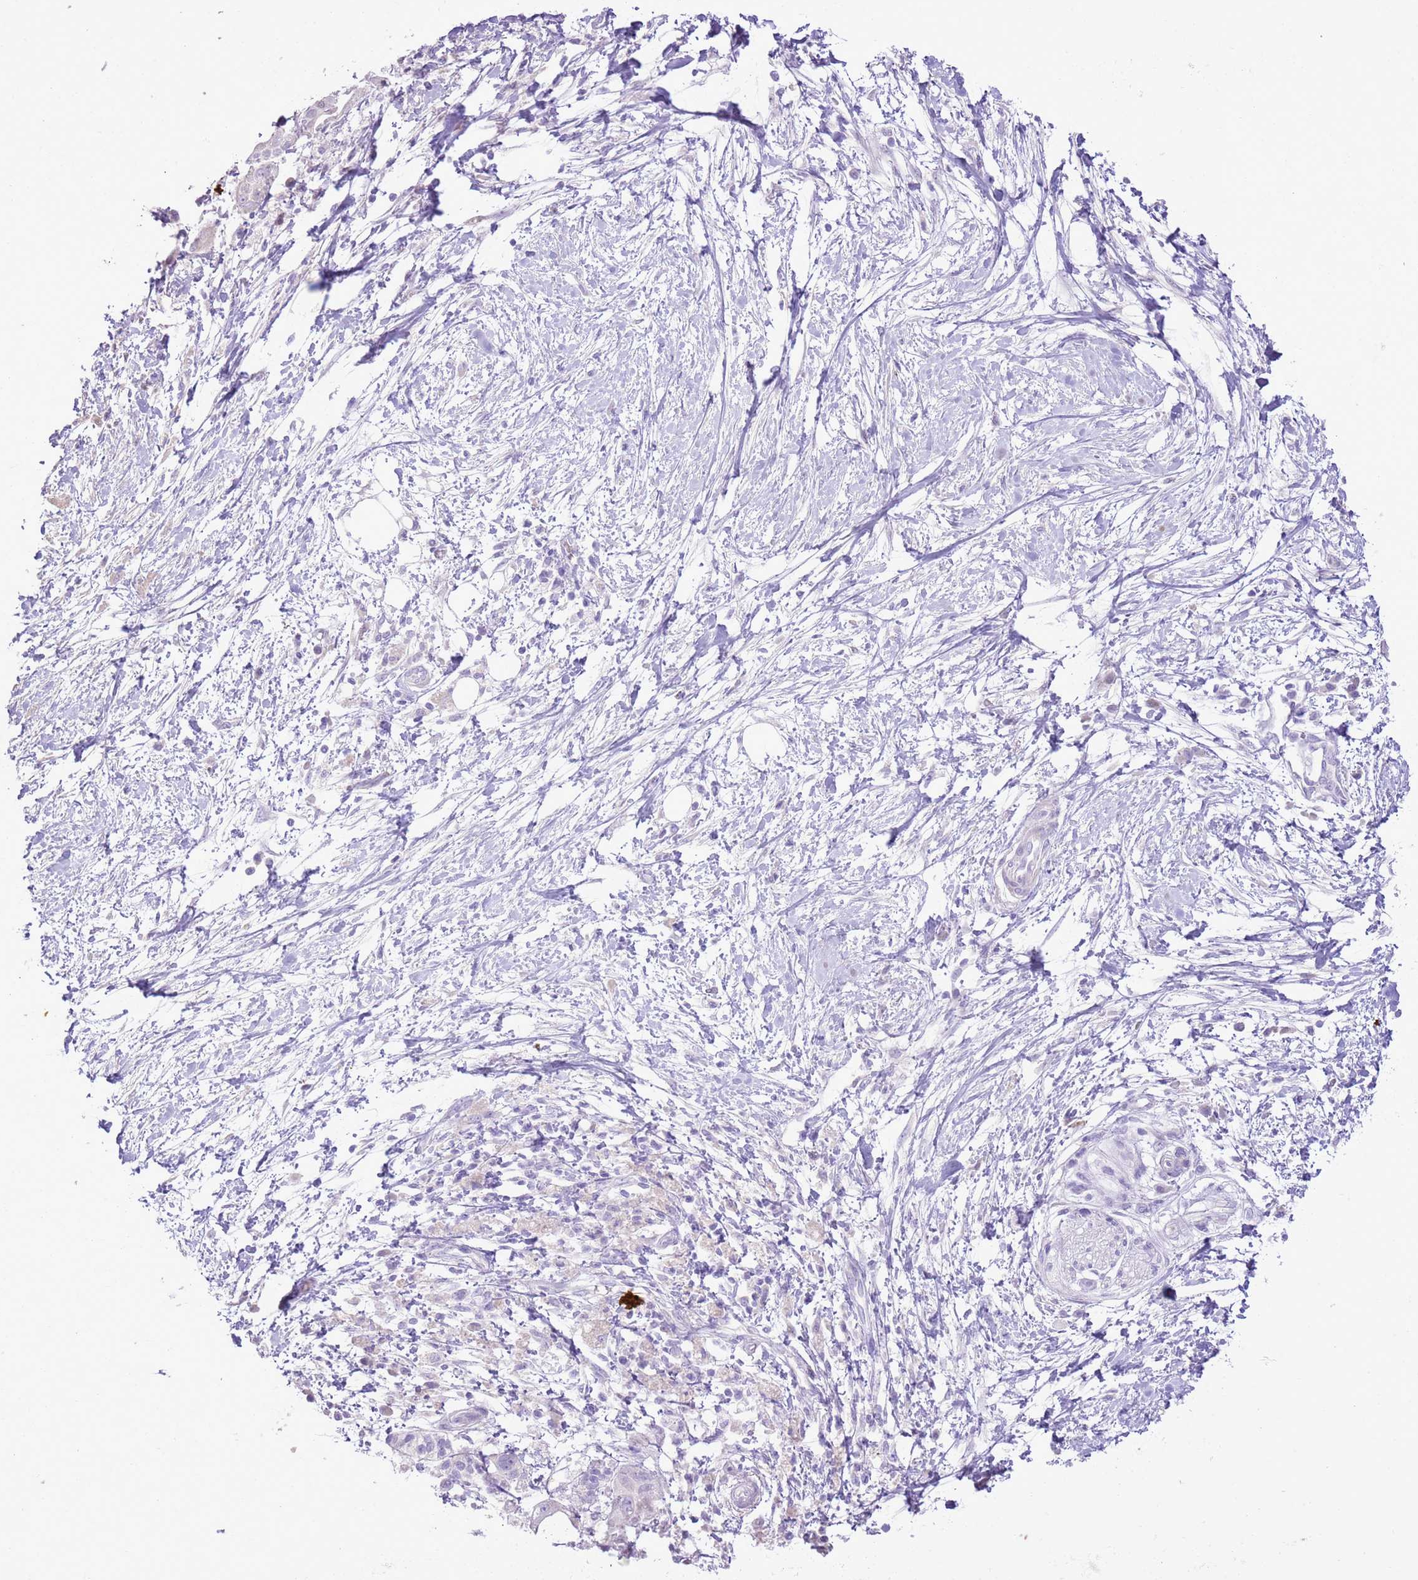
{"staining": {"intensity": "negative", "quantity": "none", "location": "none"}, "tissue": "pancreatic cancer", "cell_type": "Tumor cells", "image_type": "cancer", "snomed": [{"axis": "morphology", "description": "Adenocarcinoma, NOS"}, {"axis": "topography", "description": "Pancreas"}], "caption": "An immunohistochemistry image of pancreatic cancer (adenocarcinoma) is shown. There is no staining in tumor cells of pancreatic cancer (adenocarcinoma).", "gene": "GMNN", "patient": {"sex": "male", "age": 68}}